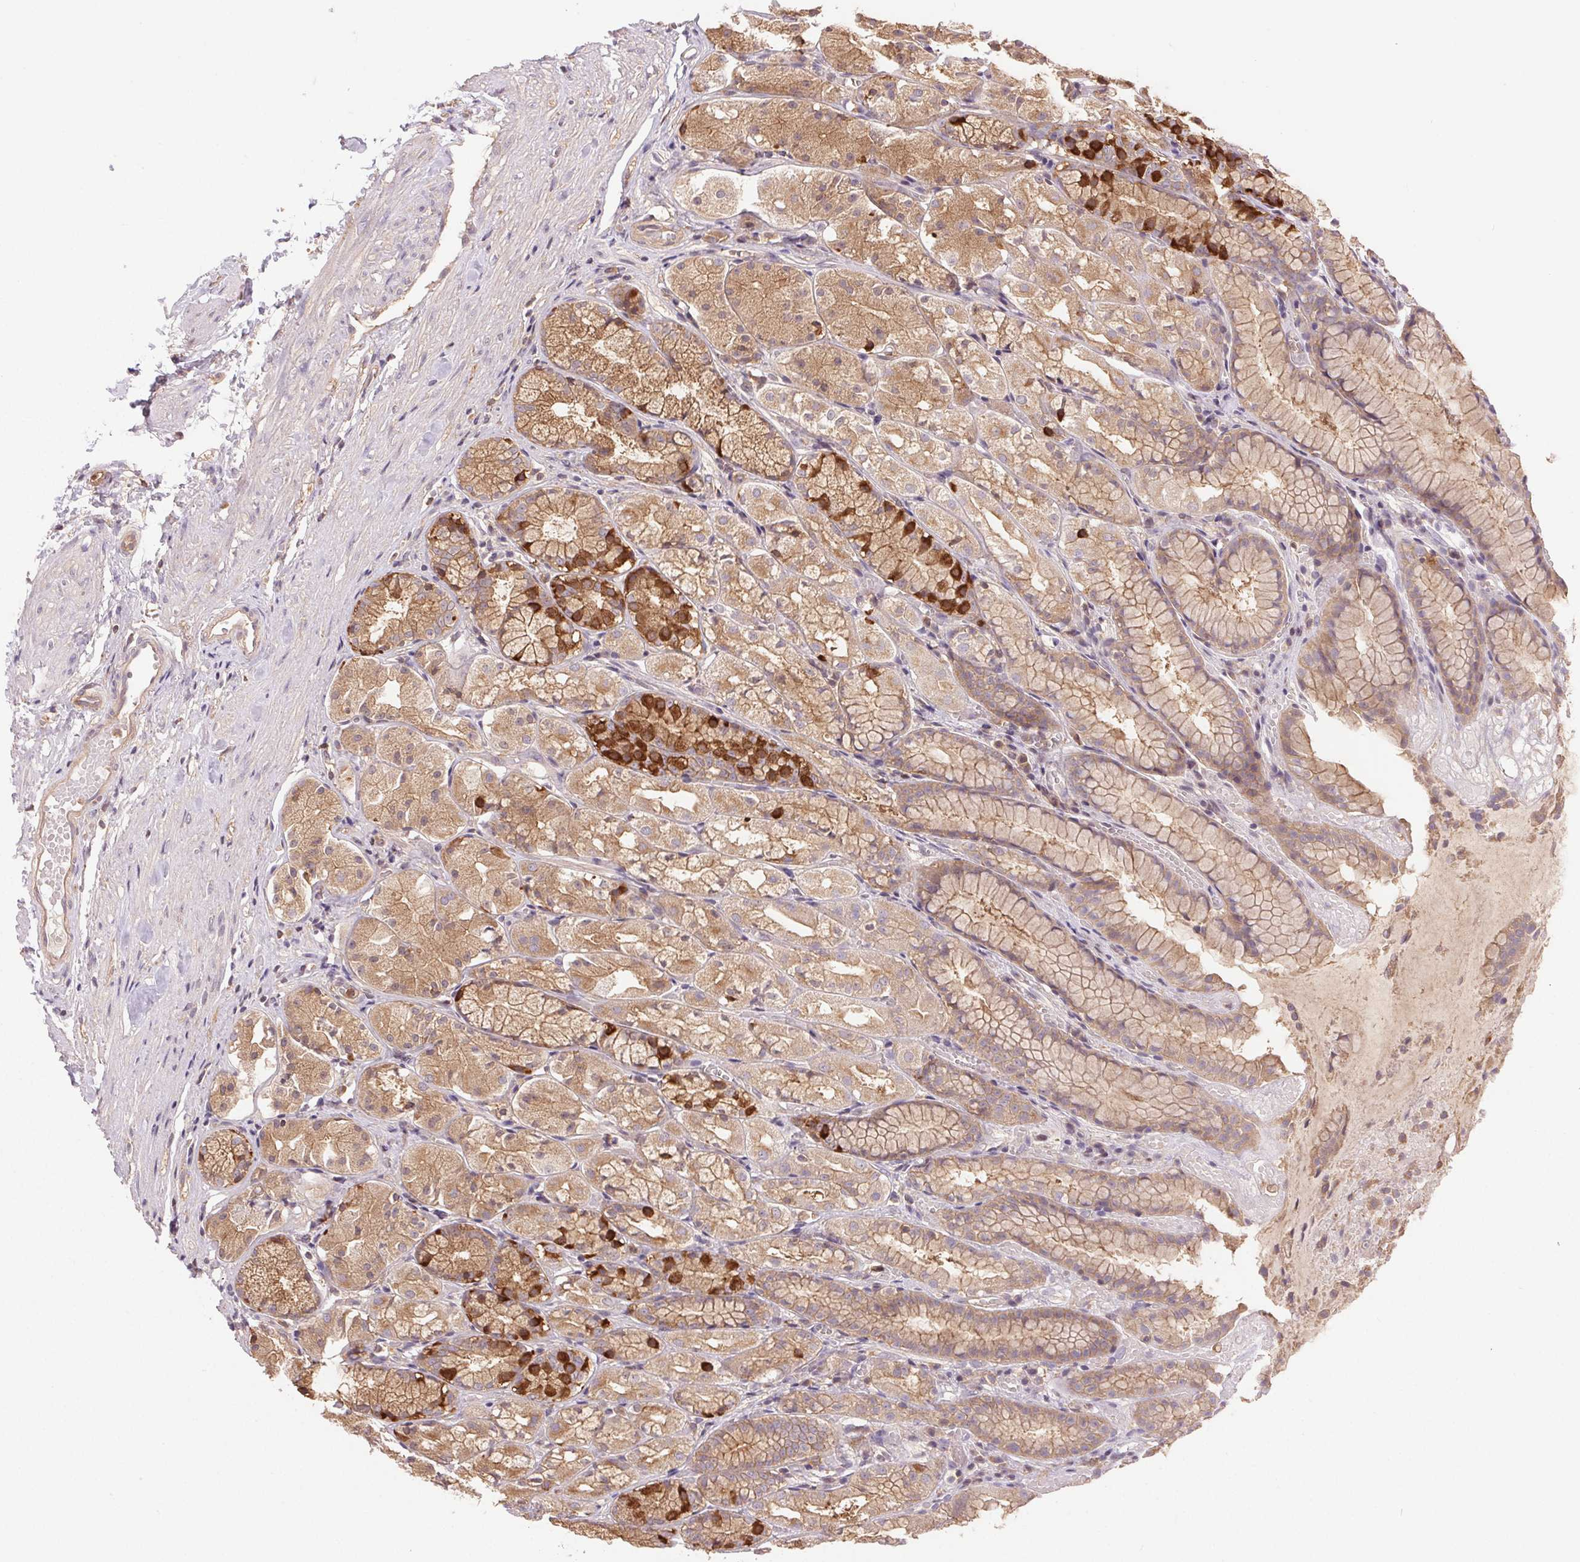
{"staining": {"intensity": "moderate", "quantity": ">75%", "location": "cytoplasmic/membranous"}, "tissue": "stomach", "cell_type": "Glandular cells", "image_type": "normal", "snomed": [{"axis": "morphology", "description": "Normal tissue, NOS"}, {"axis": "topography", "description": "Stomach"}], "caption": "Immunohistochemistry (IHC) image of normal stomach: human stomach stained using immunohistochemistry displays medium levels of moderate protein expression localized specifically in the cytoplasmic/membranous of glandular cells, appearing as a cytoplasmic/membranous brown color.", "gene": "GDI1", "patient": {"sex": "male", "age": 70}}